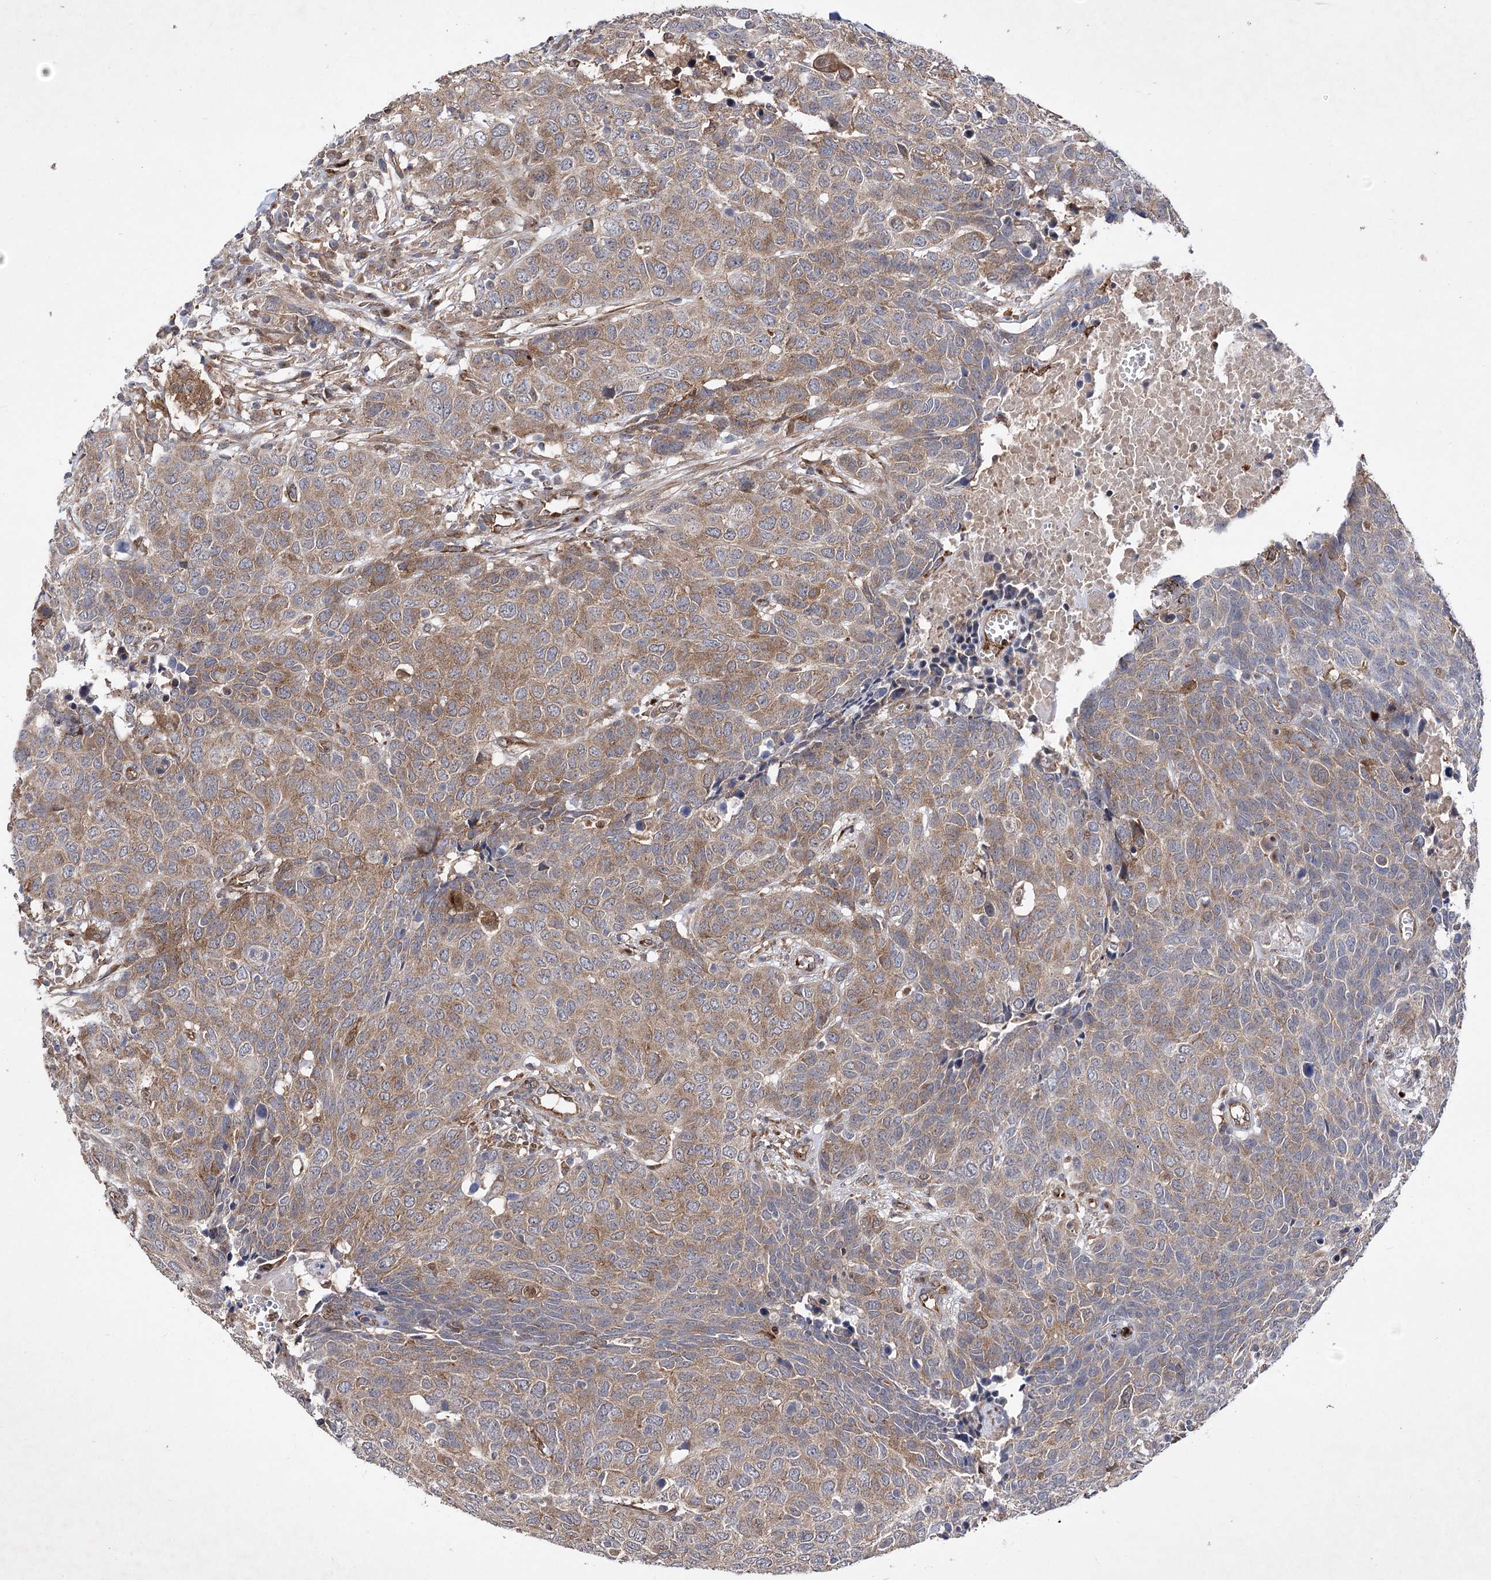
{"staining": {"intensity": "moderate", "quantity": ">75%", "location": "cytoplasmic/membranous"}, "tissue": "head and neck cancer", "cell_type": "Tumor cells", "image_type": "cancer", "snomed": [{"axis": "morphology", "description": "Squamous cell carcinoma, NOS"}, {"axis": "topography", "description": "Head-Neck"}], "caption": "DAB (3,3'-diaminobenzidine) immunohistochemical staining of human head and neck squamous cell carcinoma exhibits moderate cytoplasmic/membranous protein staining in approximately >75% of tumor cells.", "gene": "ARHGAP31", "patient": {"sex": "male", "age": 66}}